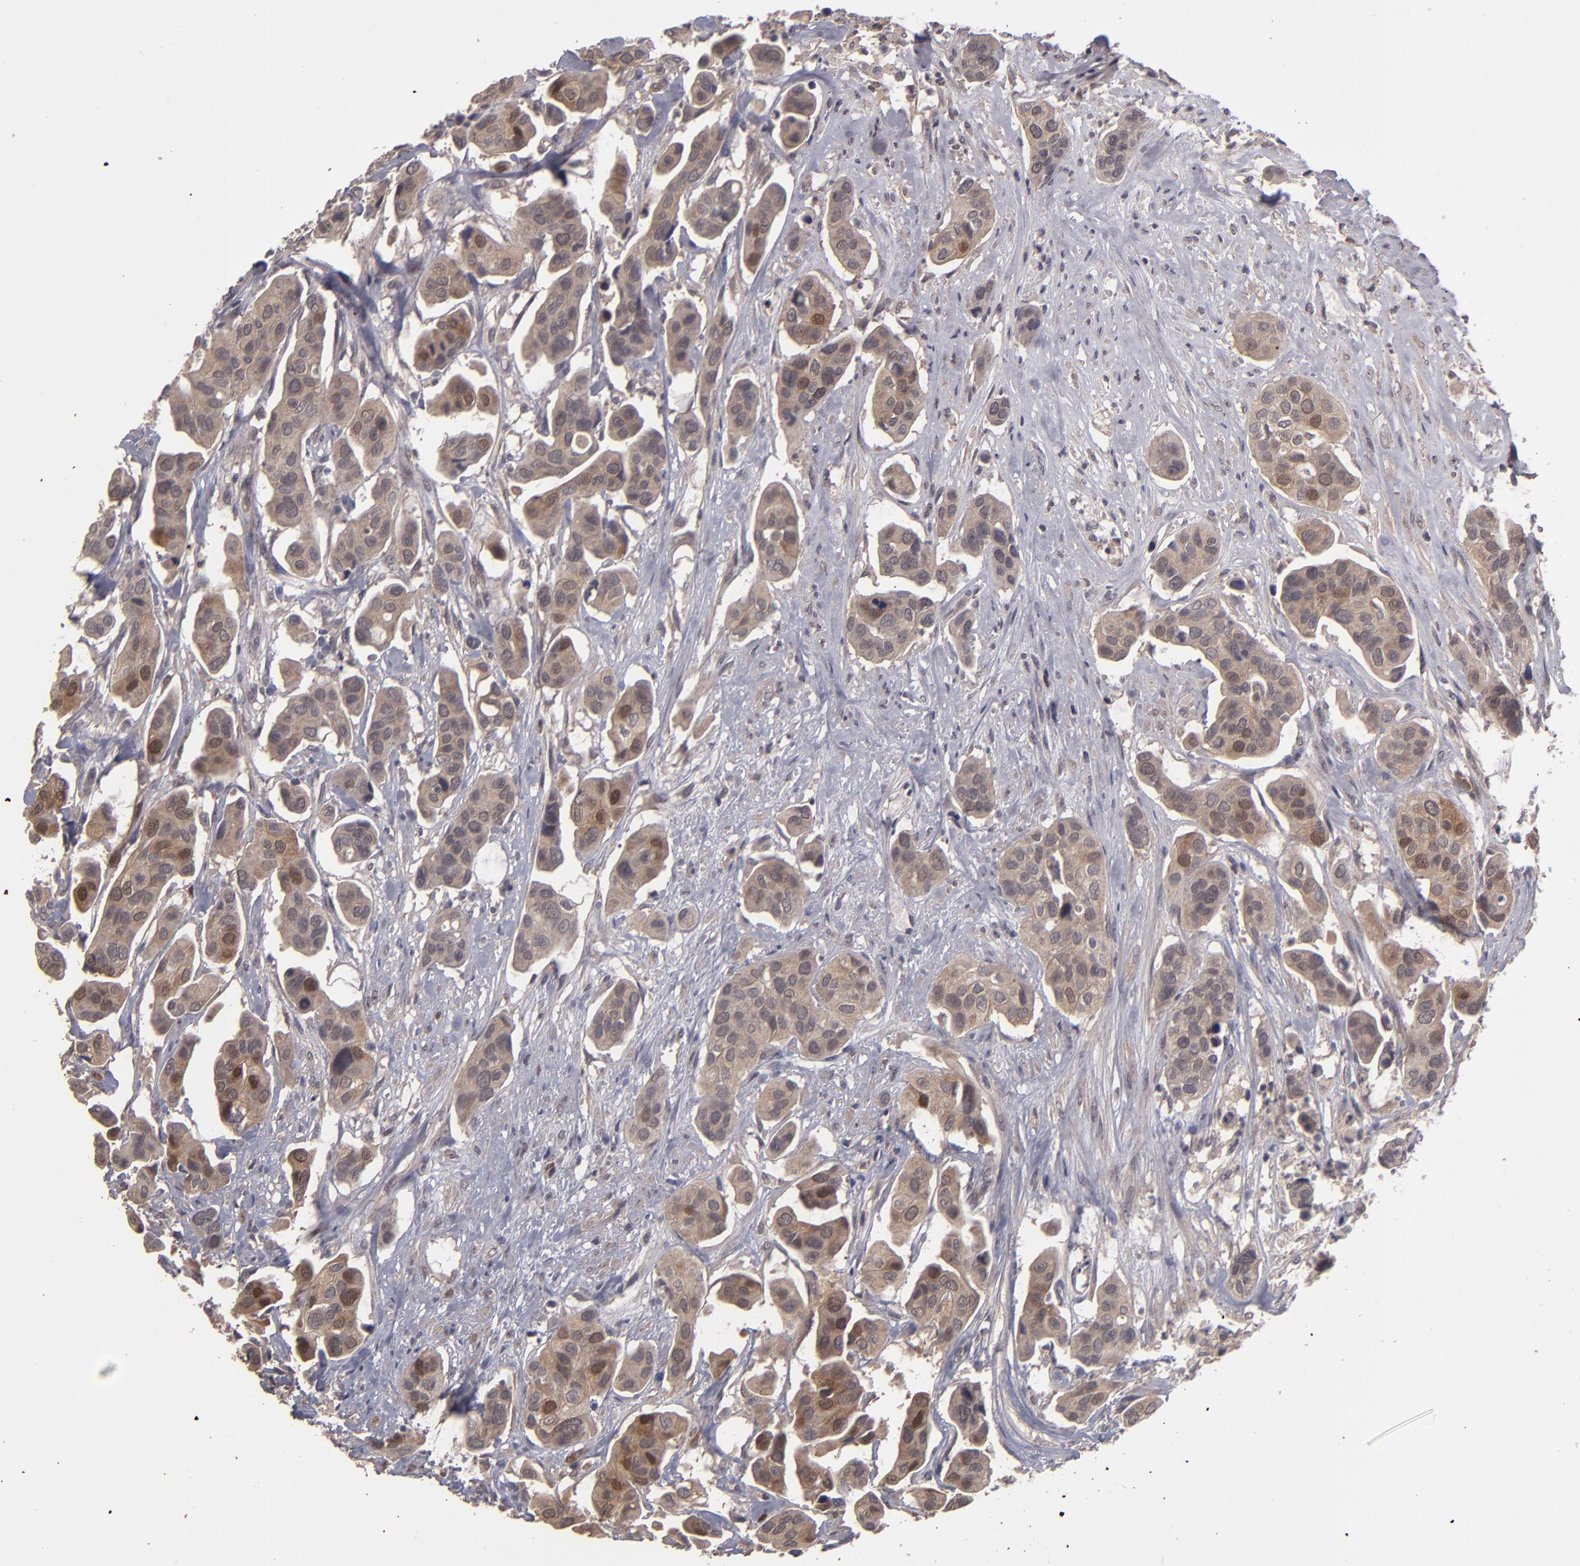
{"staining": {"intensity": "moderate", "quantity": ">75%", "location": "cytoplasmic/membranous,nuclear"}, "tissue": "urothelial cancer", "cell_type": "Tumor cells", "image_type": "cancer", "snomed": [{"axis": "morphology", "description": "Adenocarcinoma, NOS"}, {"axis": "topography", "description": "Urinary bladder"}], "caption": "Moderate cytoplasmic/membranous and nuclear protein positivity is identified in approximately >75% of tumor cells in adenocarcinoma.", "gene": "TYMS", "patient": {"sex": "male", "age": 61}}